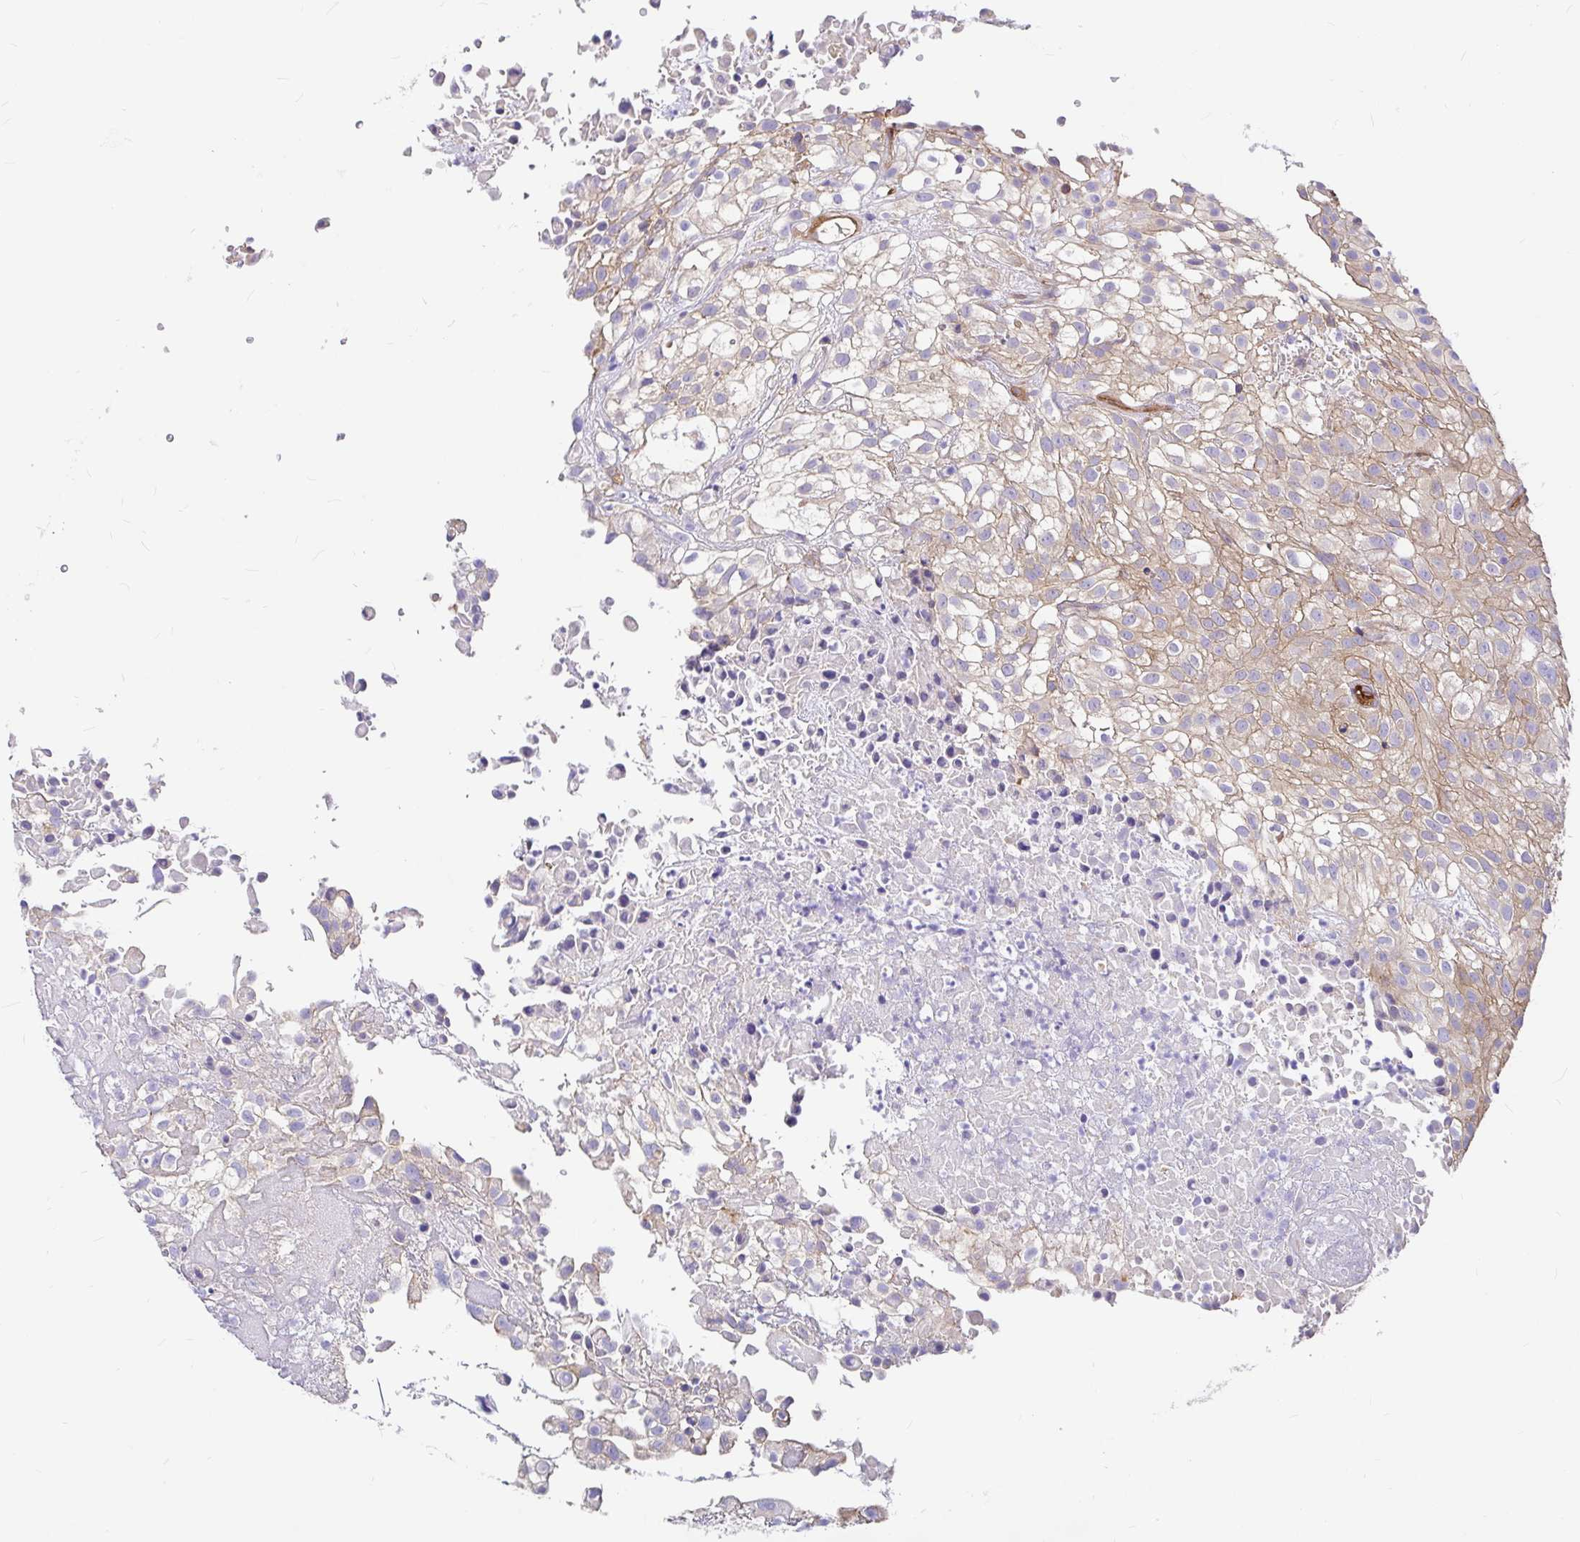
{"staining": {"intensity": "moderate", "quantity": "25%-75%", "location": "cytoplasmic/membranous"}, "tissue": "urothelial cancer", "cell_type": "Tumor cells", "image_type": "cancer", "snomed": [{"axis": "morphology", "description": "Urothelial carcinoma, High grade"}, {"axis": "topography", "description": "Urinary bladder"}], "caption": "Immunohistochemical staining of human urothelial carcinoma (high-grade) demonstrates moderate cytoplasmic/membranous protein expression in approximately 25%-75% of tumor cells.", "gene": "MYO1B", "patient": {"sex": "male", "age": 56}}